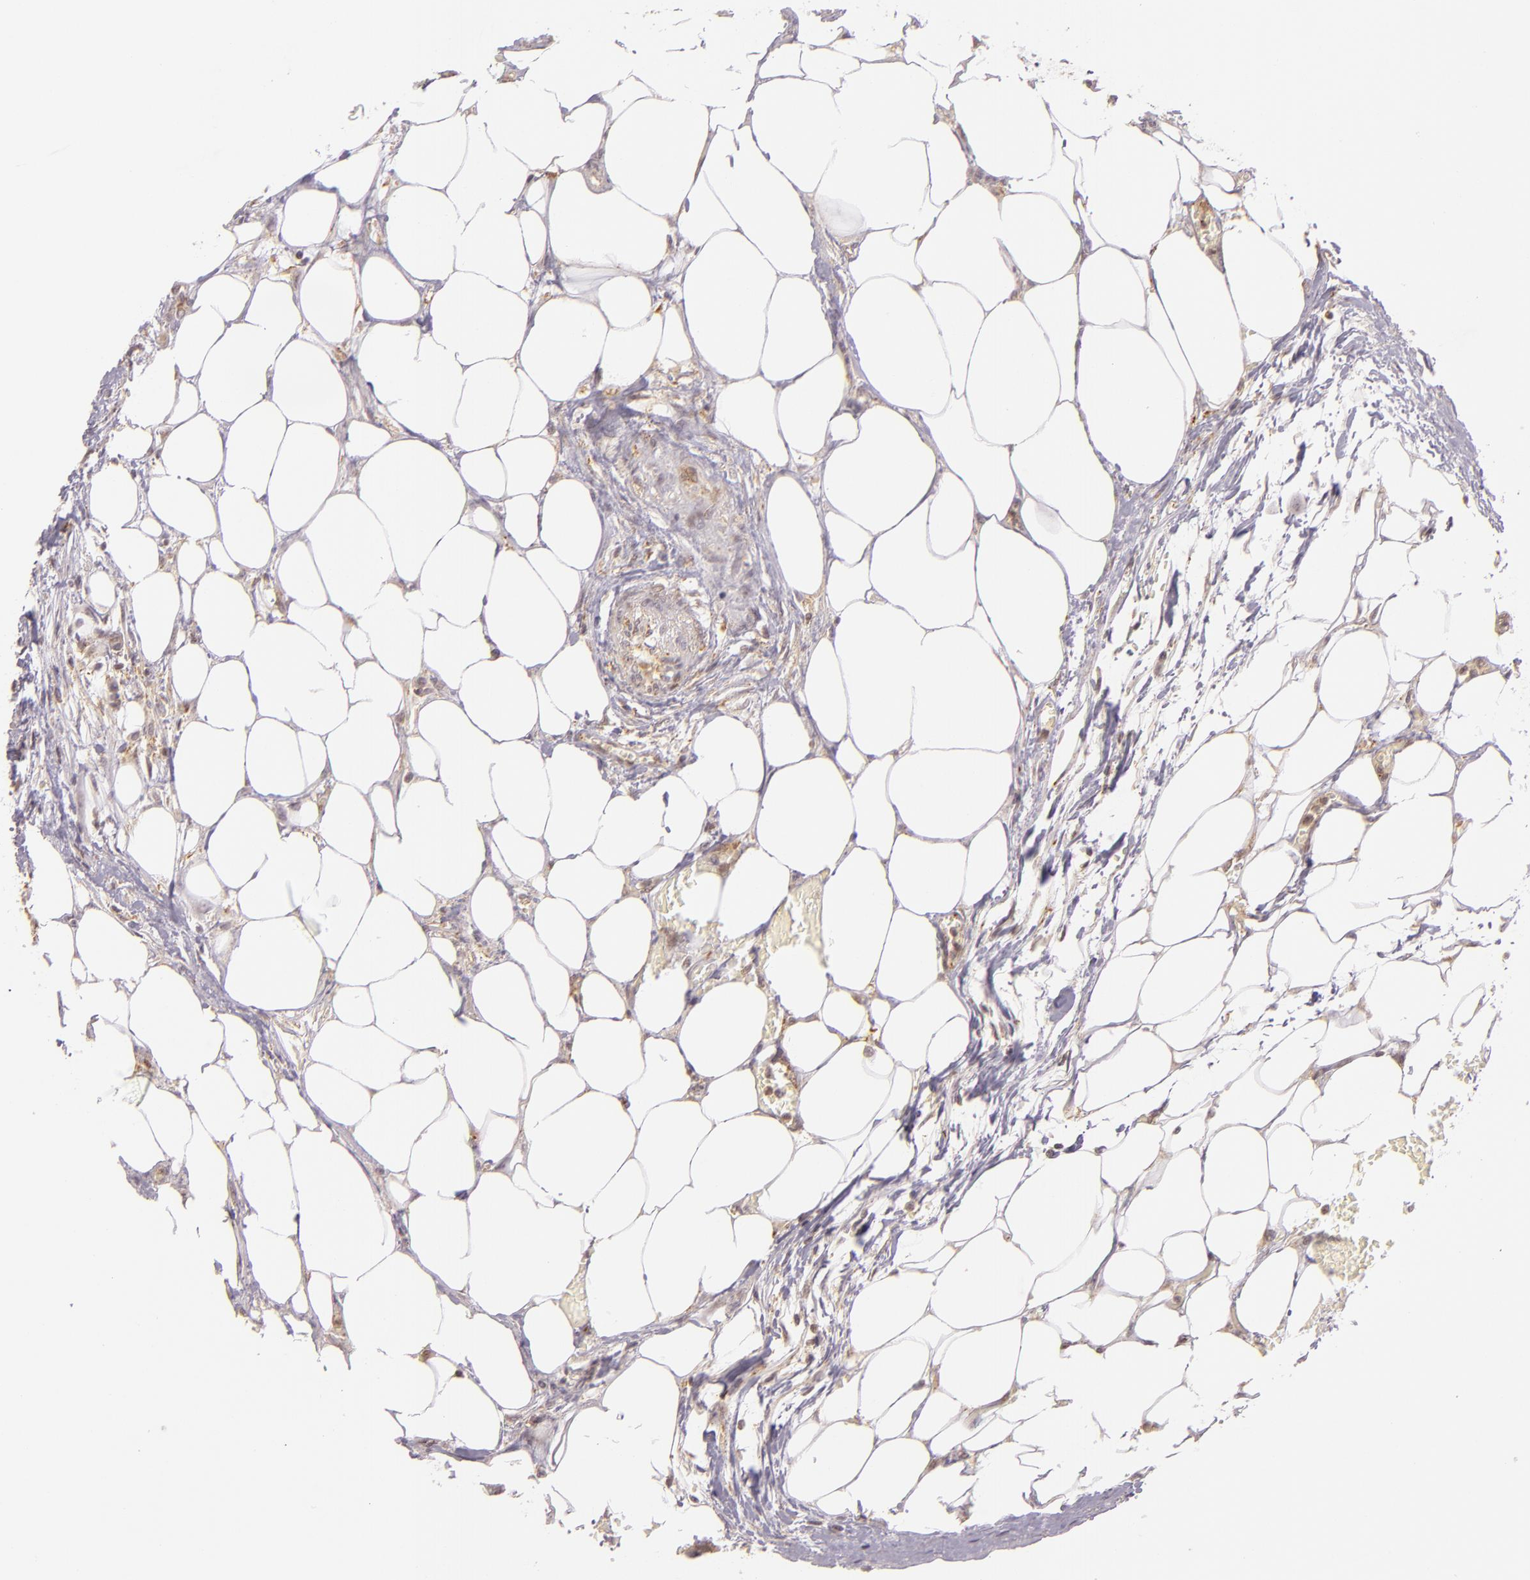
{"staining": {"intensity": "moderate", "quantity": "25%-75%", "location": "cytoplasmic/membranous,nuclear"}, "tissue": "colorectal cancer", "cell_type": "Tumor cells", "image_type": "cancer", "snomed": [{"axis": "morphology", "description": "Adenocarcinoma, NOS"}, {"axis": "topography", "description": "Colon"}], "caption": "Adenocarcinoma (colorectal) stained with immunohistochemistry demonstrates moderate cytoplasmic/membranous and nuclear positivity in approximately 25%-75% of tumor cells.", "gene": "IMPDH1", "patient": {"sex": "female", "age": 86}}